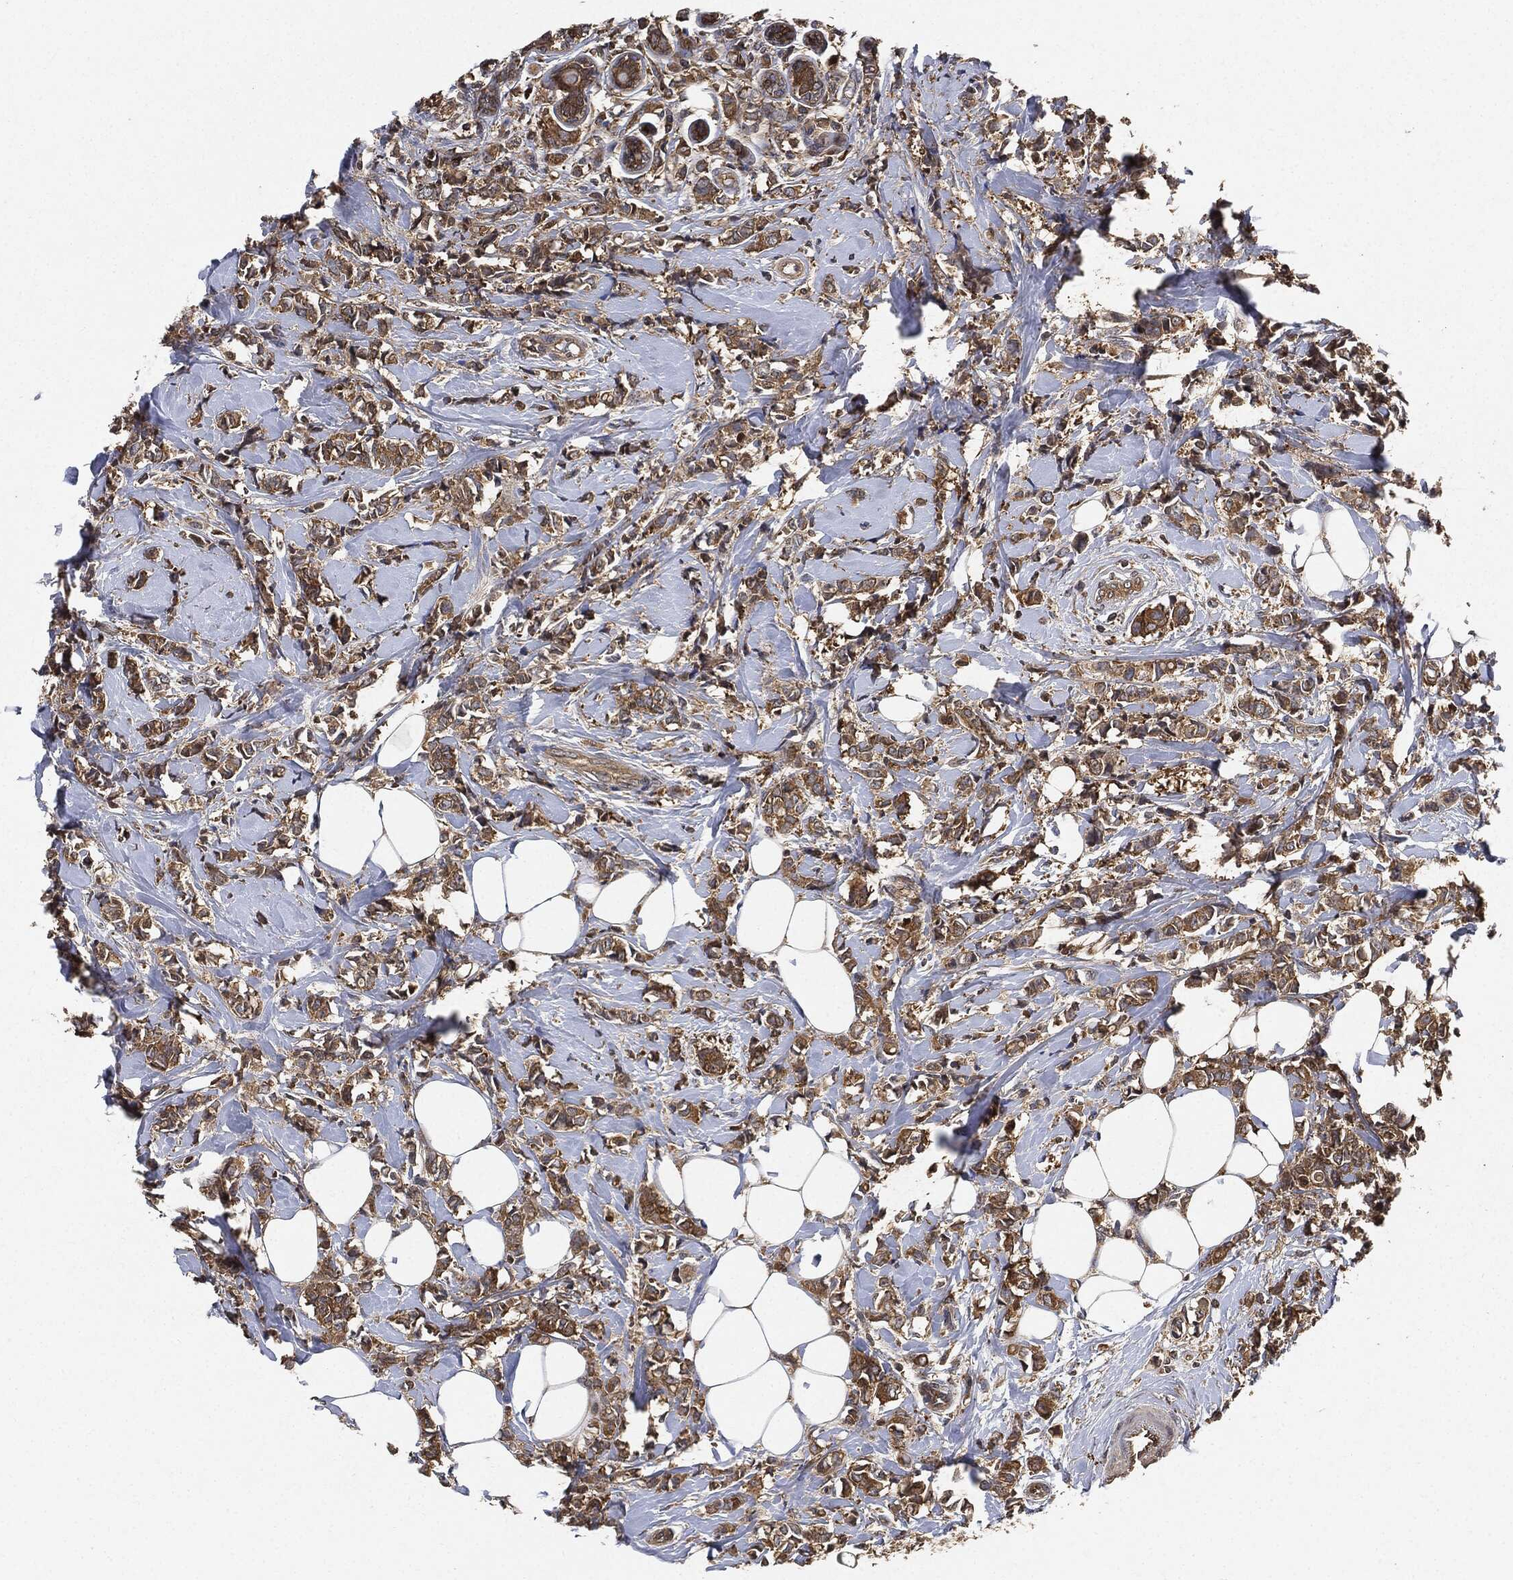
{"staining": {"intensity": "moderate", "quantity": ">75%", "location": "cytoplasmic/membranous"}, "tissue": "breast cancer", "cell_type": "Tumor cells", "image_type": "cancer", "snomed": [{"axis": "morphology", "description": "Normal tissue, NOS"}, {"axis": "morphology", "description": "Duct carcinoma"}, {"axis": "topography", "description": "Breast"}], "caption": "The immunohistochemical stain labels moderate cytoplasmic/membranous positivity in tumor cells of breast cancer tissue. (DAB (3,3'-diaminobenzidine) = brown stain, brightfield microscopy at high magnification).", "gene": "BRAF", "patient": {"sex": "female", "age": 44}}